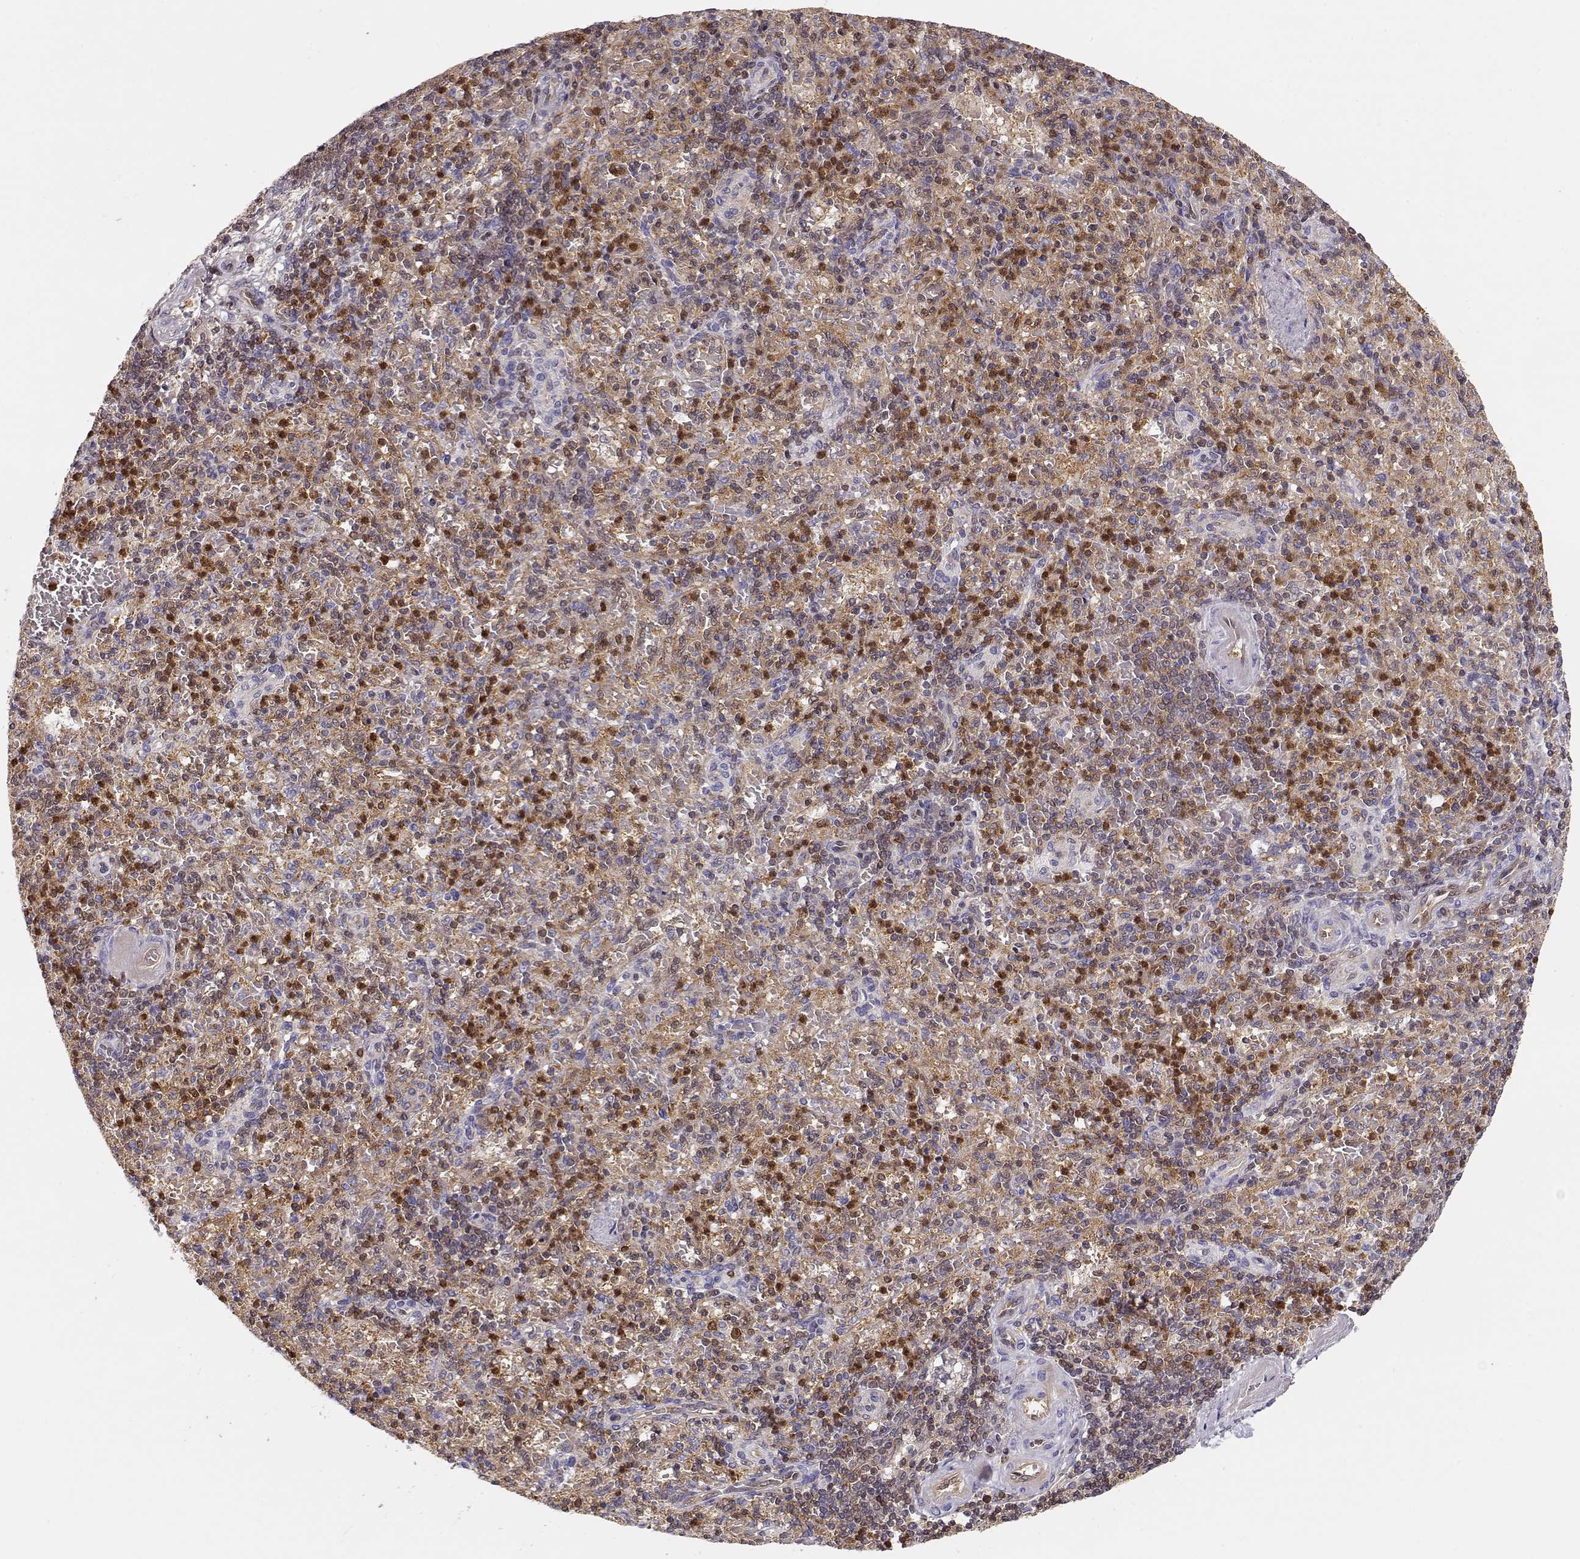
{"staining": {"intensity": "strong", "quantity": "25%-75%", "location": "cytoplasmic/membranous,nuclear"}, "tissue": "spleen", "cell_type": "Cells in red pulp", "image_type": "normal", "snomed": [{"axis": "morphology", "description": "Normal tissue, NOS"}, {"axis": "topography", "description": "Spleen"}], "caption": "Immunohistochemistry (IHC) photomicrograph of normal human spleen stained for a protein (brown), which demonstrates high levels of strong cytoplasmic/membranous,nuclear positivity in approximately 25%-75% of cells in red pulp.", "gene": "PNP", "patient": {"sex": "female", "age": 74}}